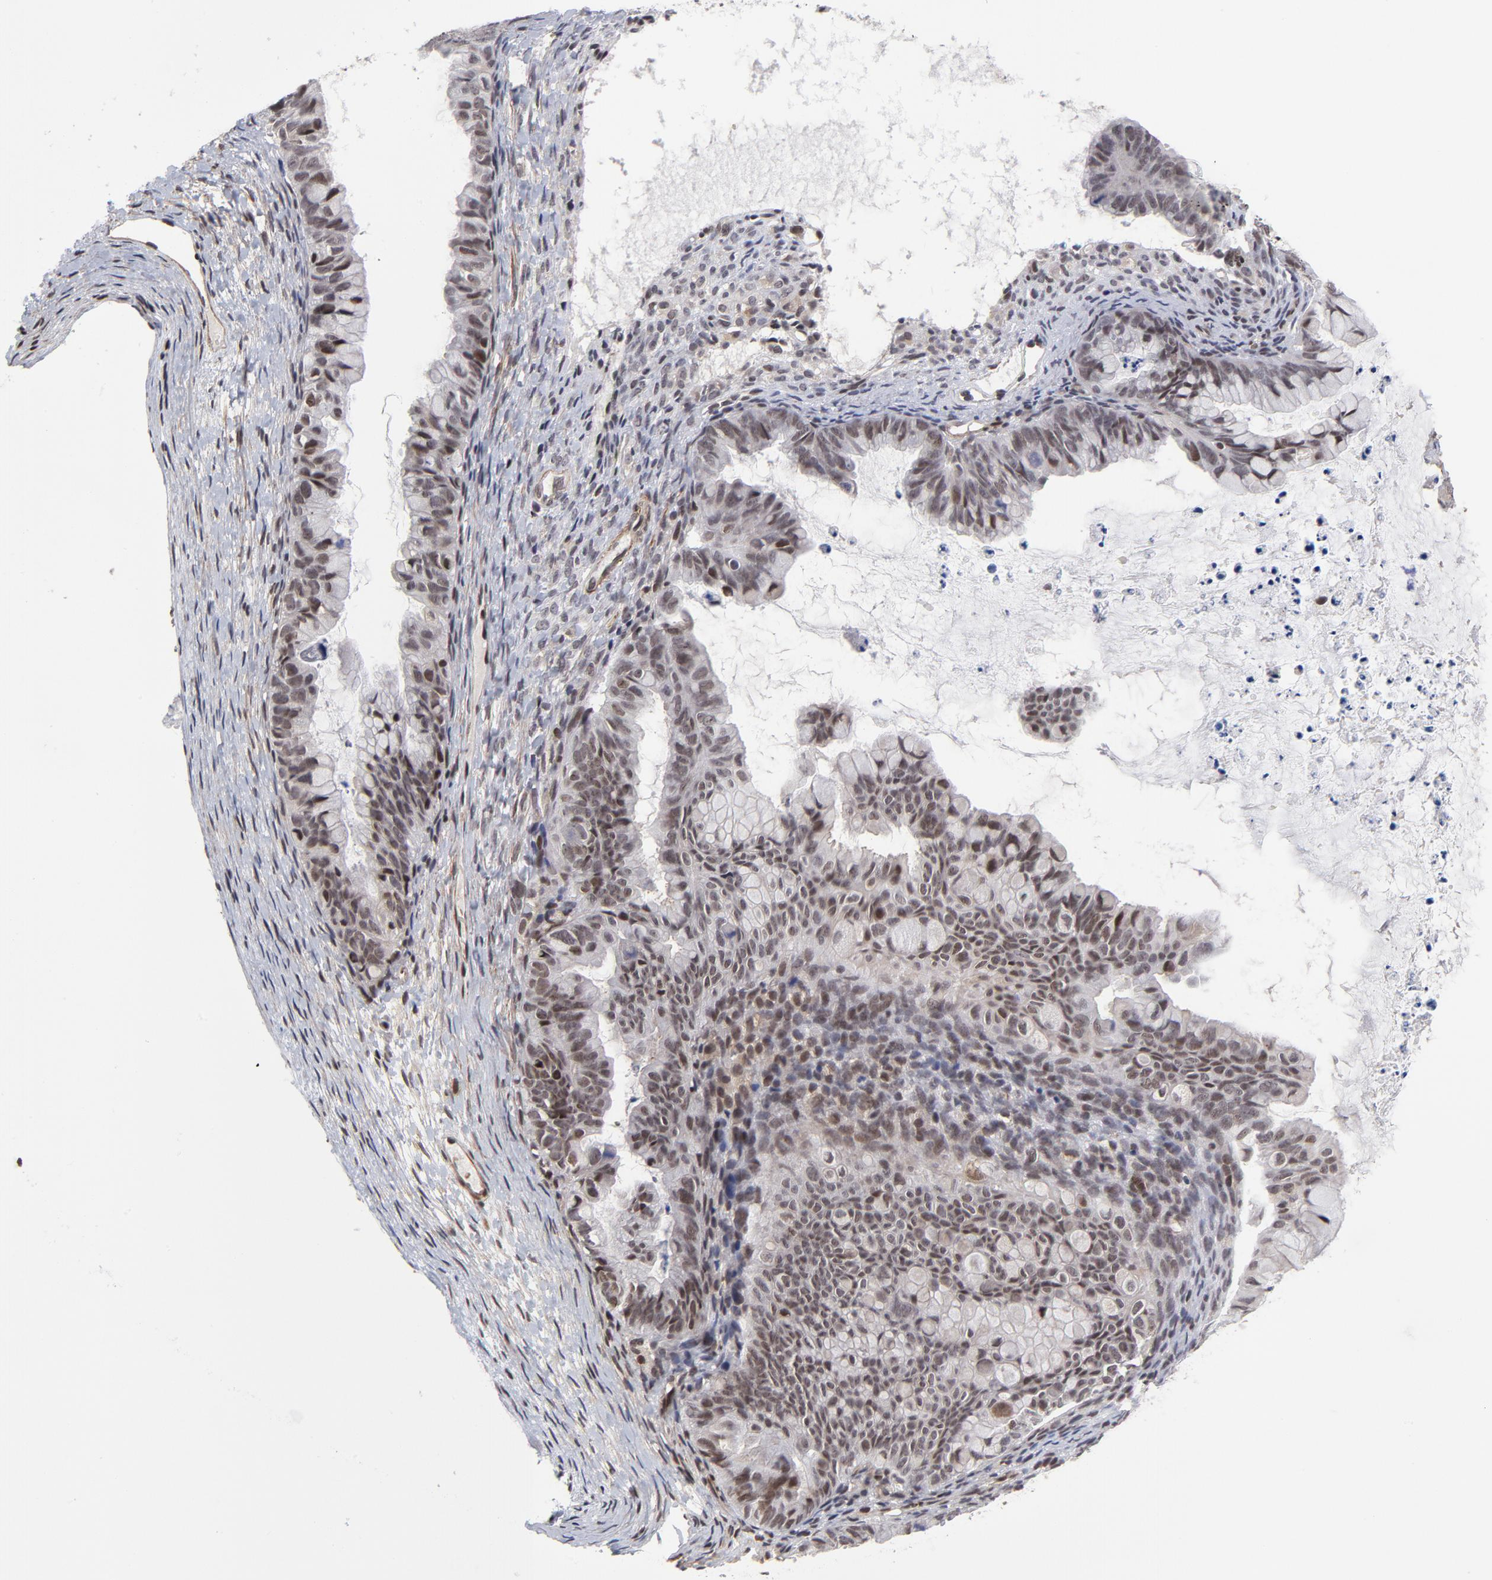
{"staining": {"intensity": "strong", "quantity": ">75%", "location": "nuclear"}, "tissue": "ovarian cancer", "cell_type": "Tumor cells", "image_type": "cancer", "snomed": [{"axis": "morphology", "description": "Cystadenocarcinoma, mucinous, NOS"}, {"axis": "topography", "description": "Ovary"}], "caption": "This micrograph displays ovarian cancer (mucinous cystadenocarcinoma) stained with immunohistochemistry (IHC) to label a protein in brown. The nuclear of tumor cells show strong positivity for the protein. Nuclei are counter-stained blue.", "gene": "CTCF", "patient": {"sex": "female", "age": 36}}